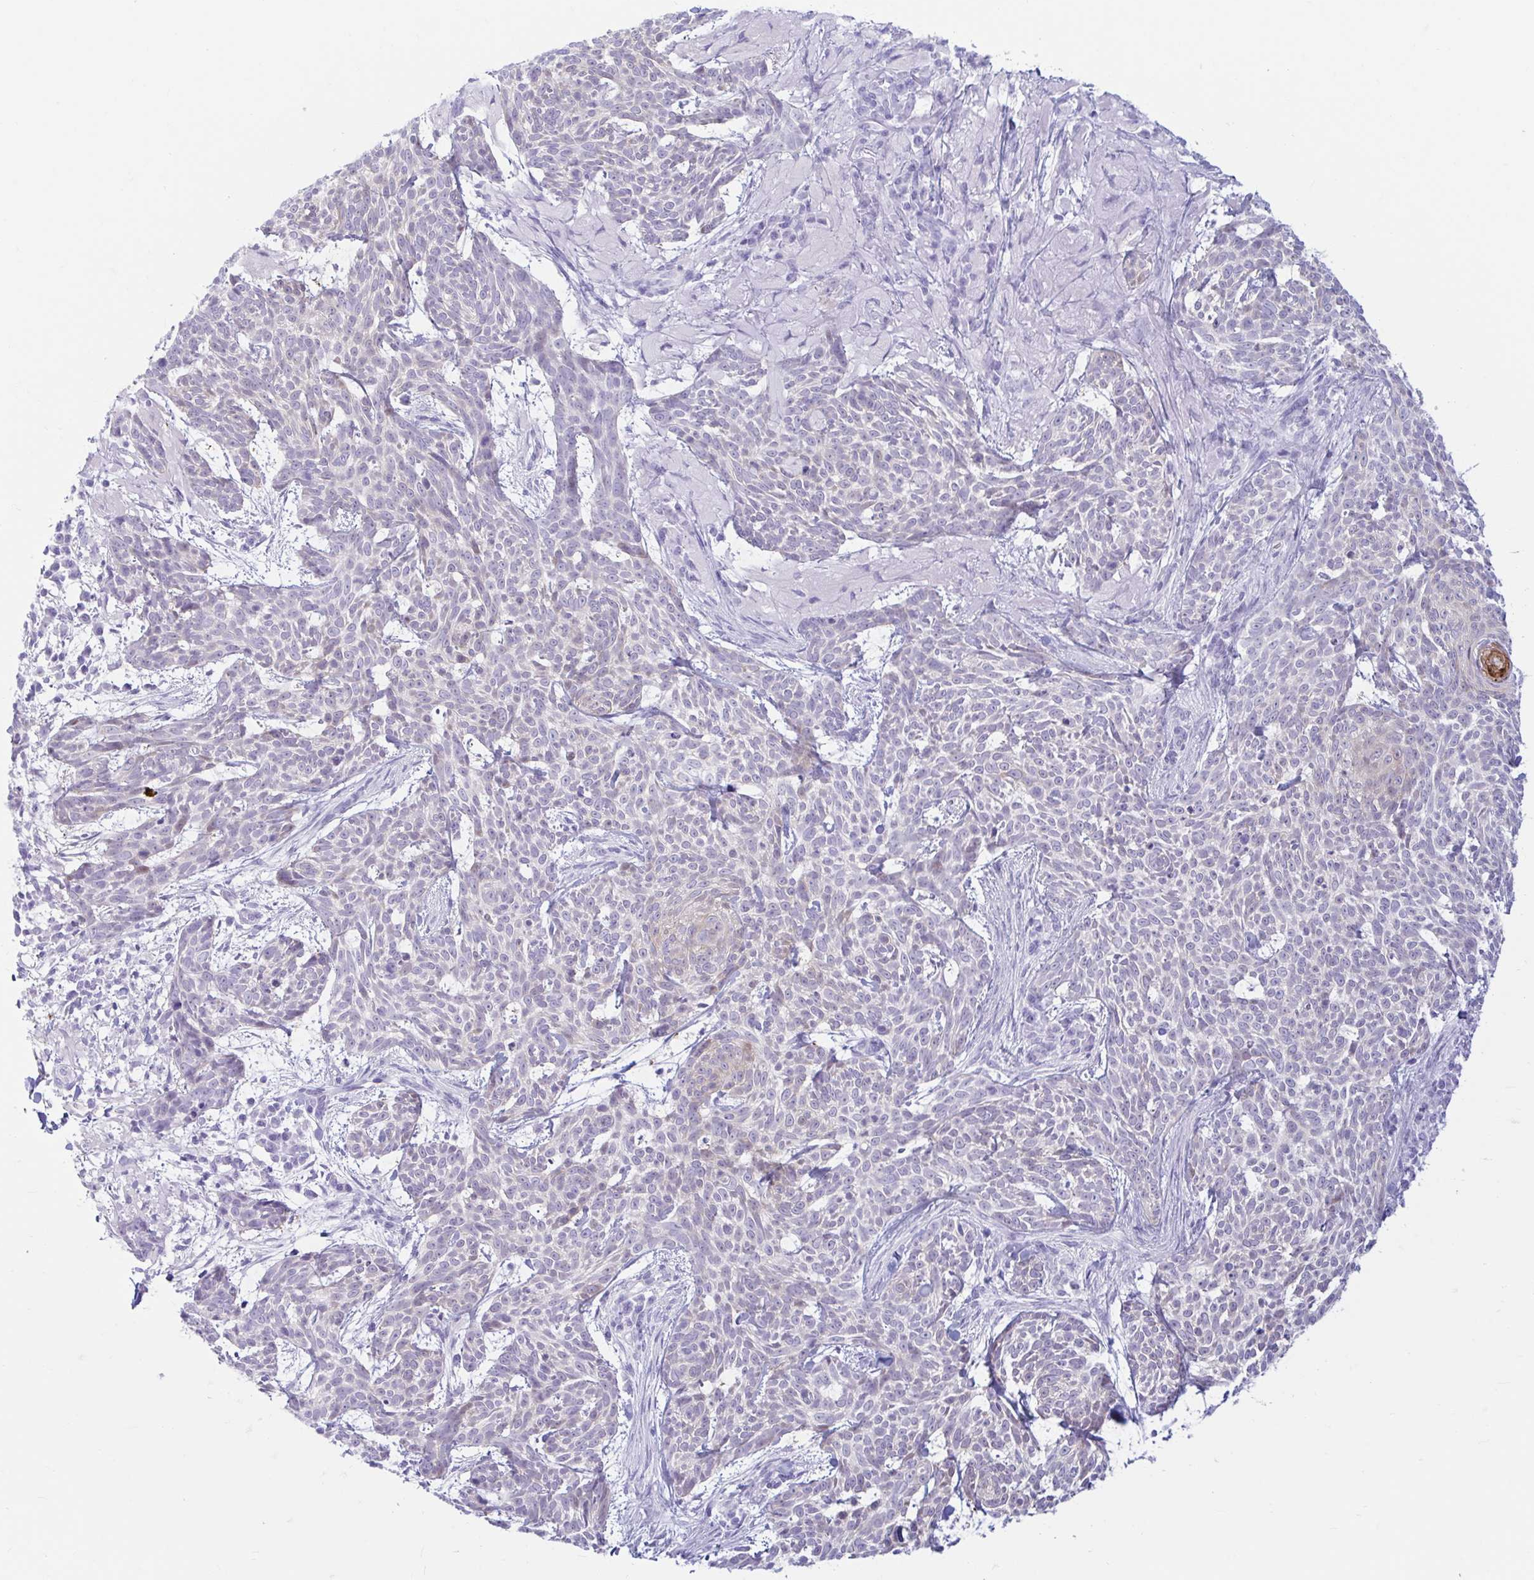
{"staining": {"intensity": "negative", "quantity": "none", "location": "none"}, "tissue": "skin cancer", "cell_type": "Tumor cells", "image_type": "cancer", "snomed": [{"axis": "morphology", "description": "Basal cell carcinoma"}, {"axis": "topography", "description": "Skin"}], "caption": "Protein analysis of skin cancer (basal cell carcinoma) shows no significant positivity in tumor cells.", "gene": "ERICH6", "patient": {"sex": "female", "age": 93}}